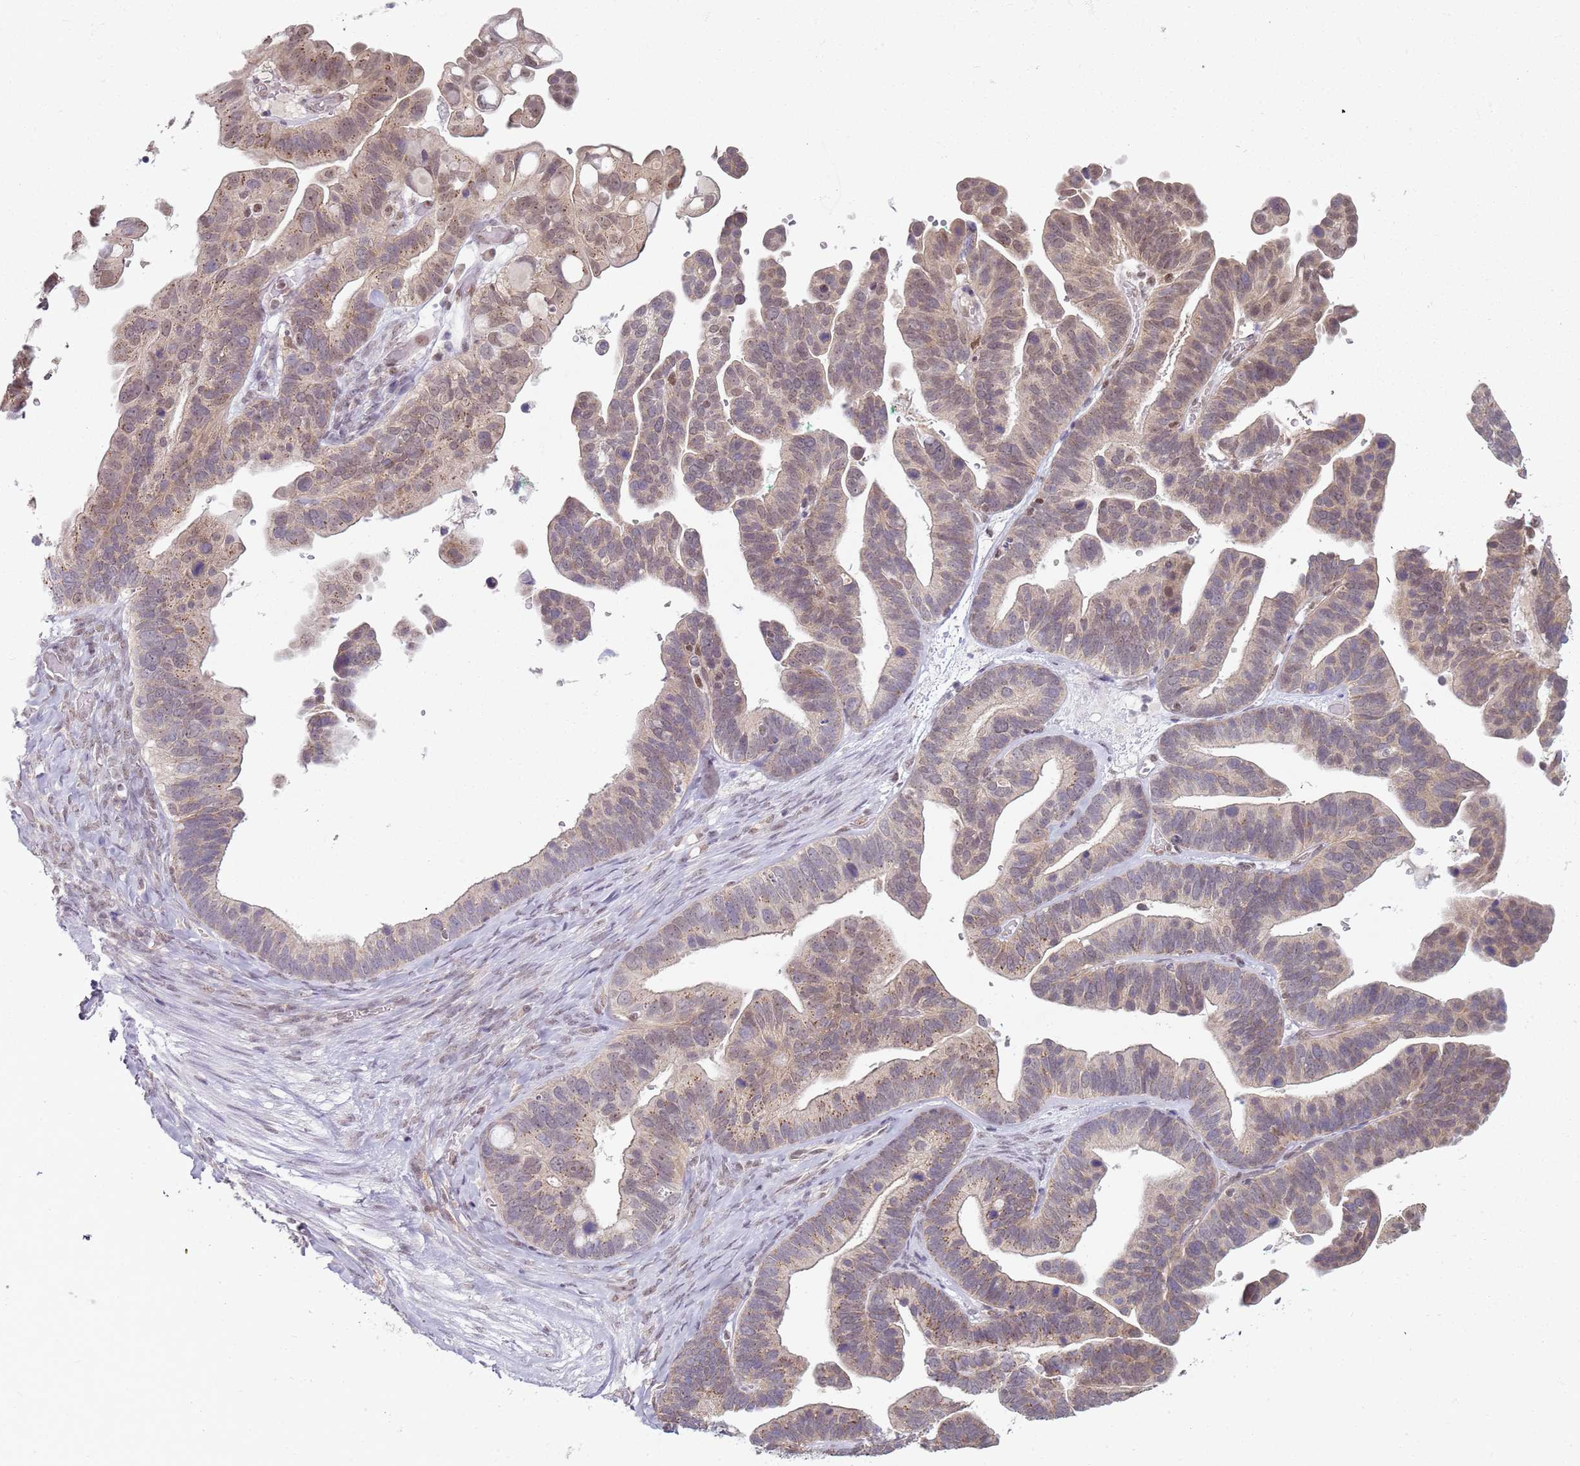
{"staining": {"intensity": "weak", "quantity": ">75%", "location": "cytoplasmic/membranous"}, "tissue": "ovarian cancer", "cell_type": "Tumor cells", "image_type": "cancer", "snomed": [{"axis": "morphology", "description": "Cystadenocarcinoma, serous, NOS"}, {"axis": "topography", "description": "Ovary"}], "caption": "Weak cytoplasmic/membranous protein staining is identified in about >75% of tumor cells in ovarian cancer (serous cystadenocarcinoma).", "gene": "SMARCAL1", "patient": {"sex": "female", "age": 56}}